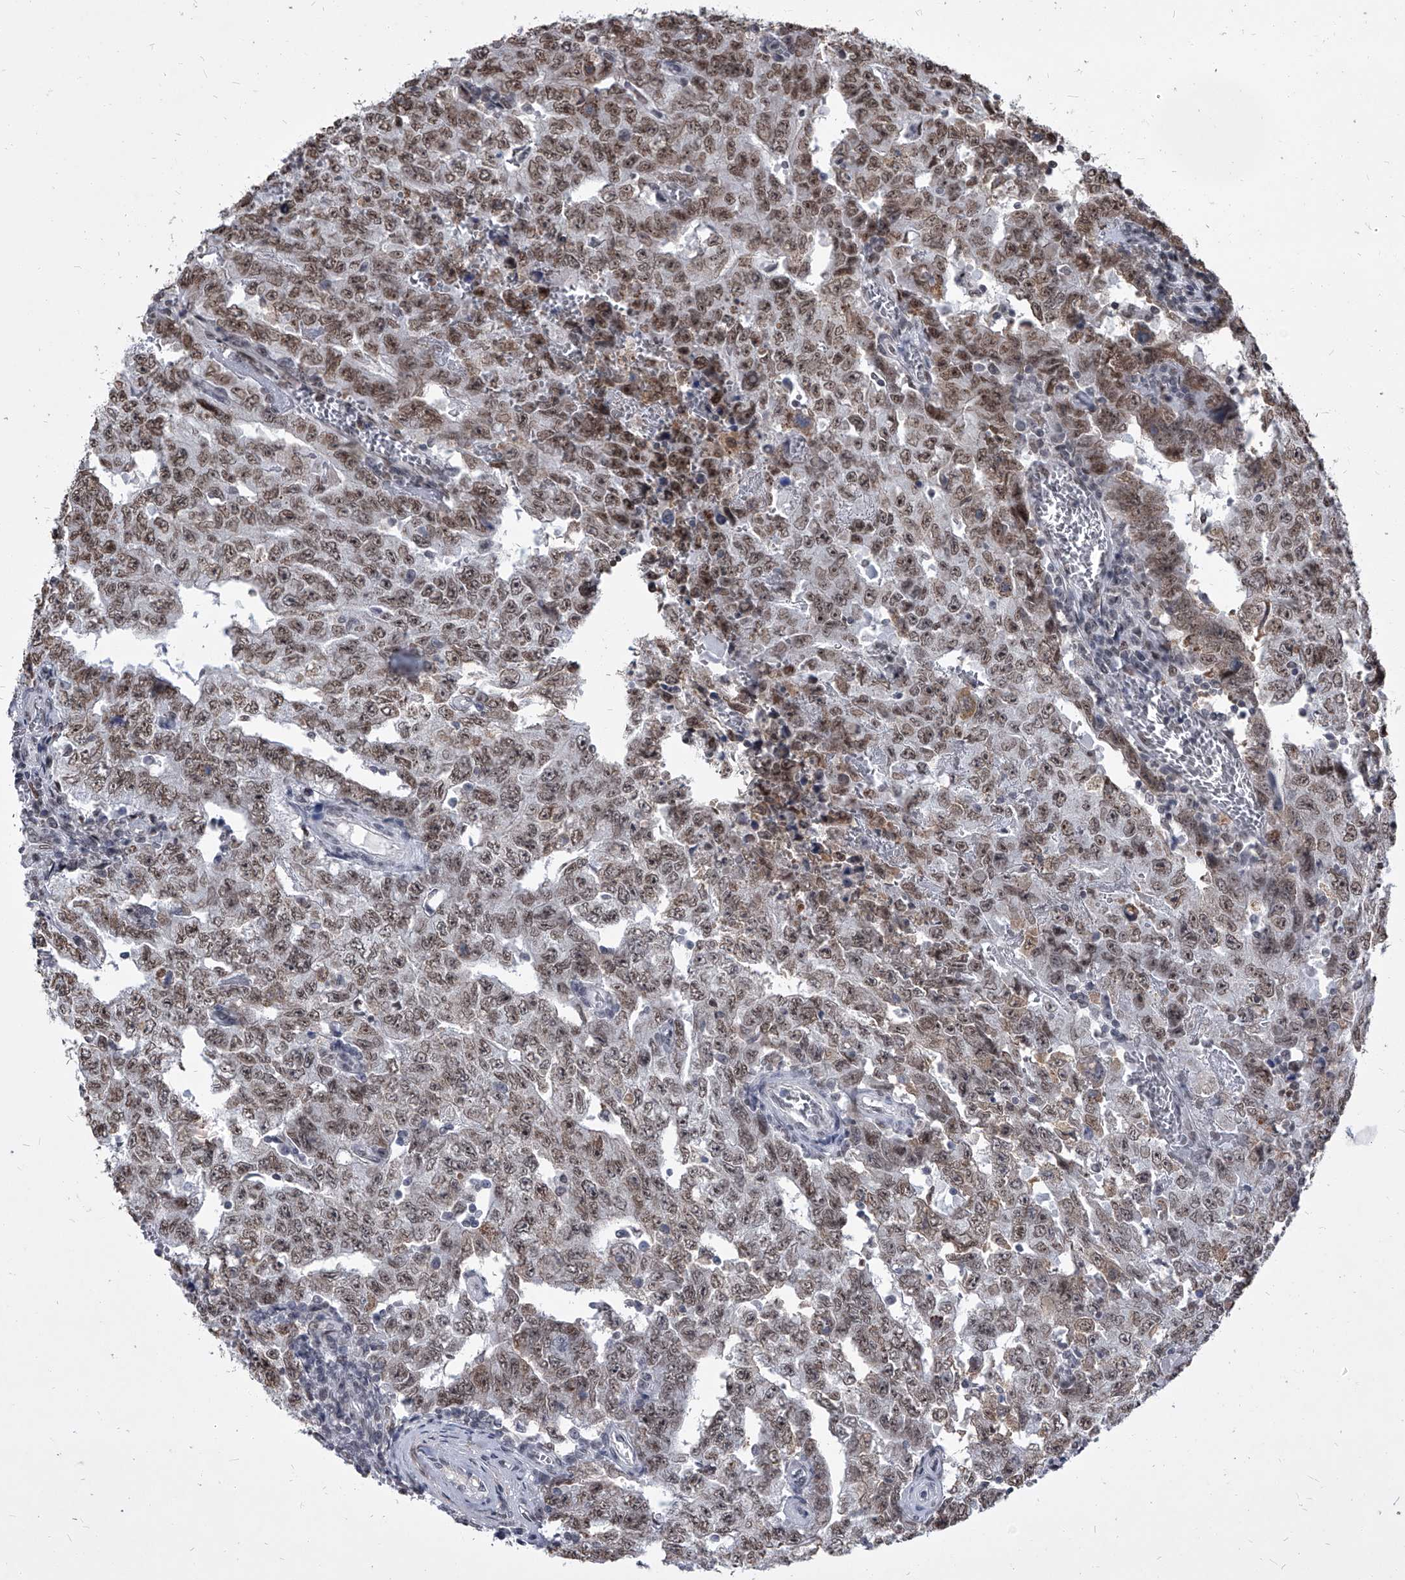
{"staining": {"intensity": "moderate", "quantity": ">75%", "location": "nuclear"}, "tissue": "testis cancer", "cell_type": "Tumor cells", "image_type": "cancer", "snomed": [{"axis": "morphology", "description": "Carcinoma, Embryonal, NOS"}, {"axis": "topography", "description": "Testis"}], "caption": "Protein expression by immunohistochemistry exhibits moderate nuclear staining in about >75% of tumor cells in testis embryonal carcinoma. The staining was performed using DAB to visualize the protein expression in brown, while the nuclei were stained in blue with hematoxylin (Magnification: 20x).", "gene": "PPIL4", "patient": {"sex": "male", "age": 26}}